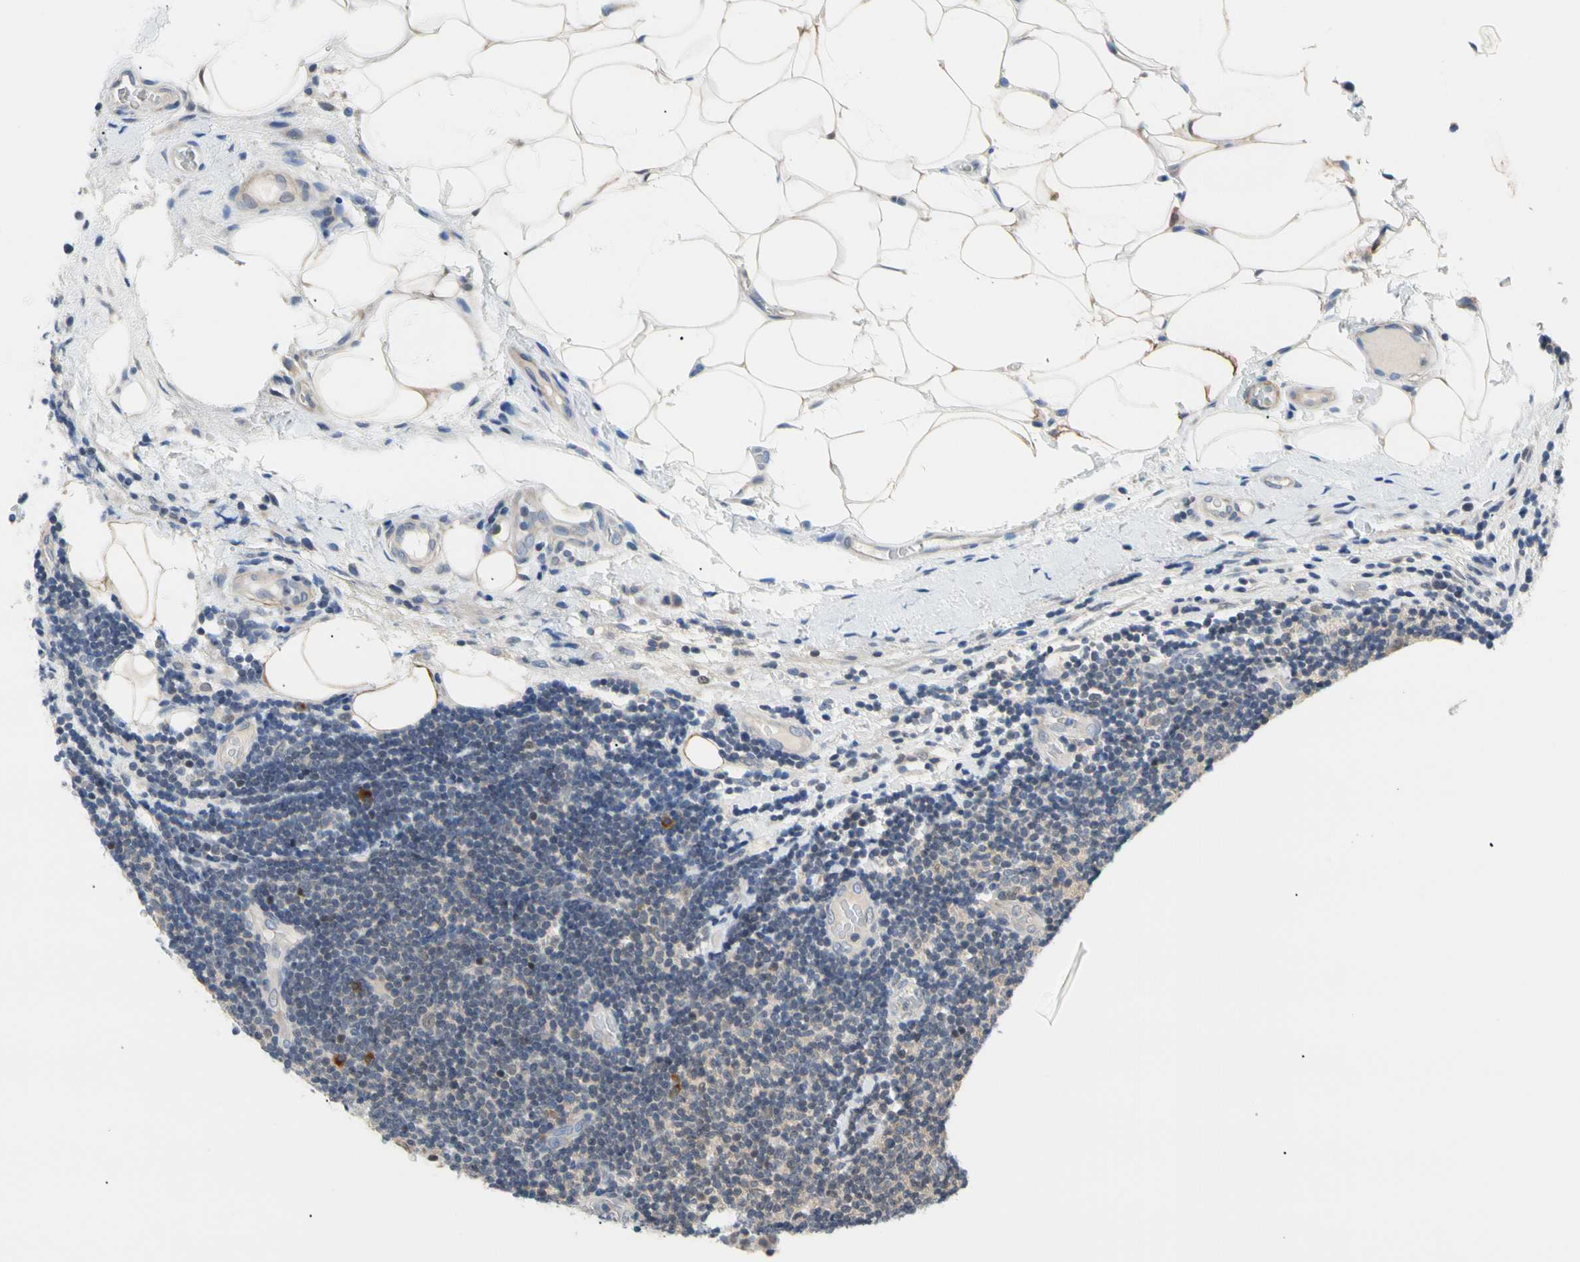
{"staining": {"intensity": "weak", "quantity": "<25%", "location": "cytoplasmic/membranous"}, "tissue": "lymphoma", "cell_type": "Tumor cells", "image_type": "cancer", "snomed": [{"axis": "morphology", "description": "Malignant lymphoma, non-Hodgkin's type, Low grade"}, {"axis": "topography", "description": "Lymph node"}], "caption": "Tumor cells are negative for protein expression in human lymphoma. (Brightfield microscopy of DAB (3,3'-diaminobenzidine) IHC at high magnification).", "gene": "SEC23B", "patient": {"sex": "male", "age": 83}}